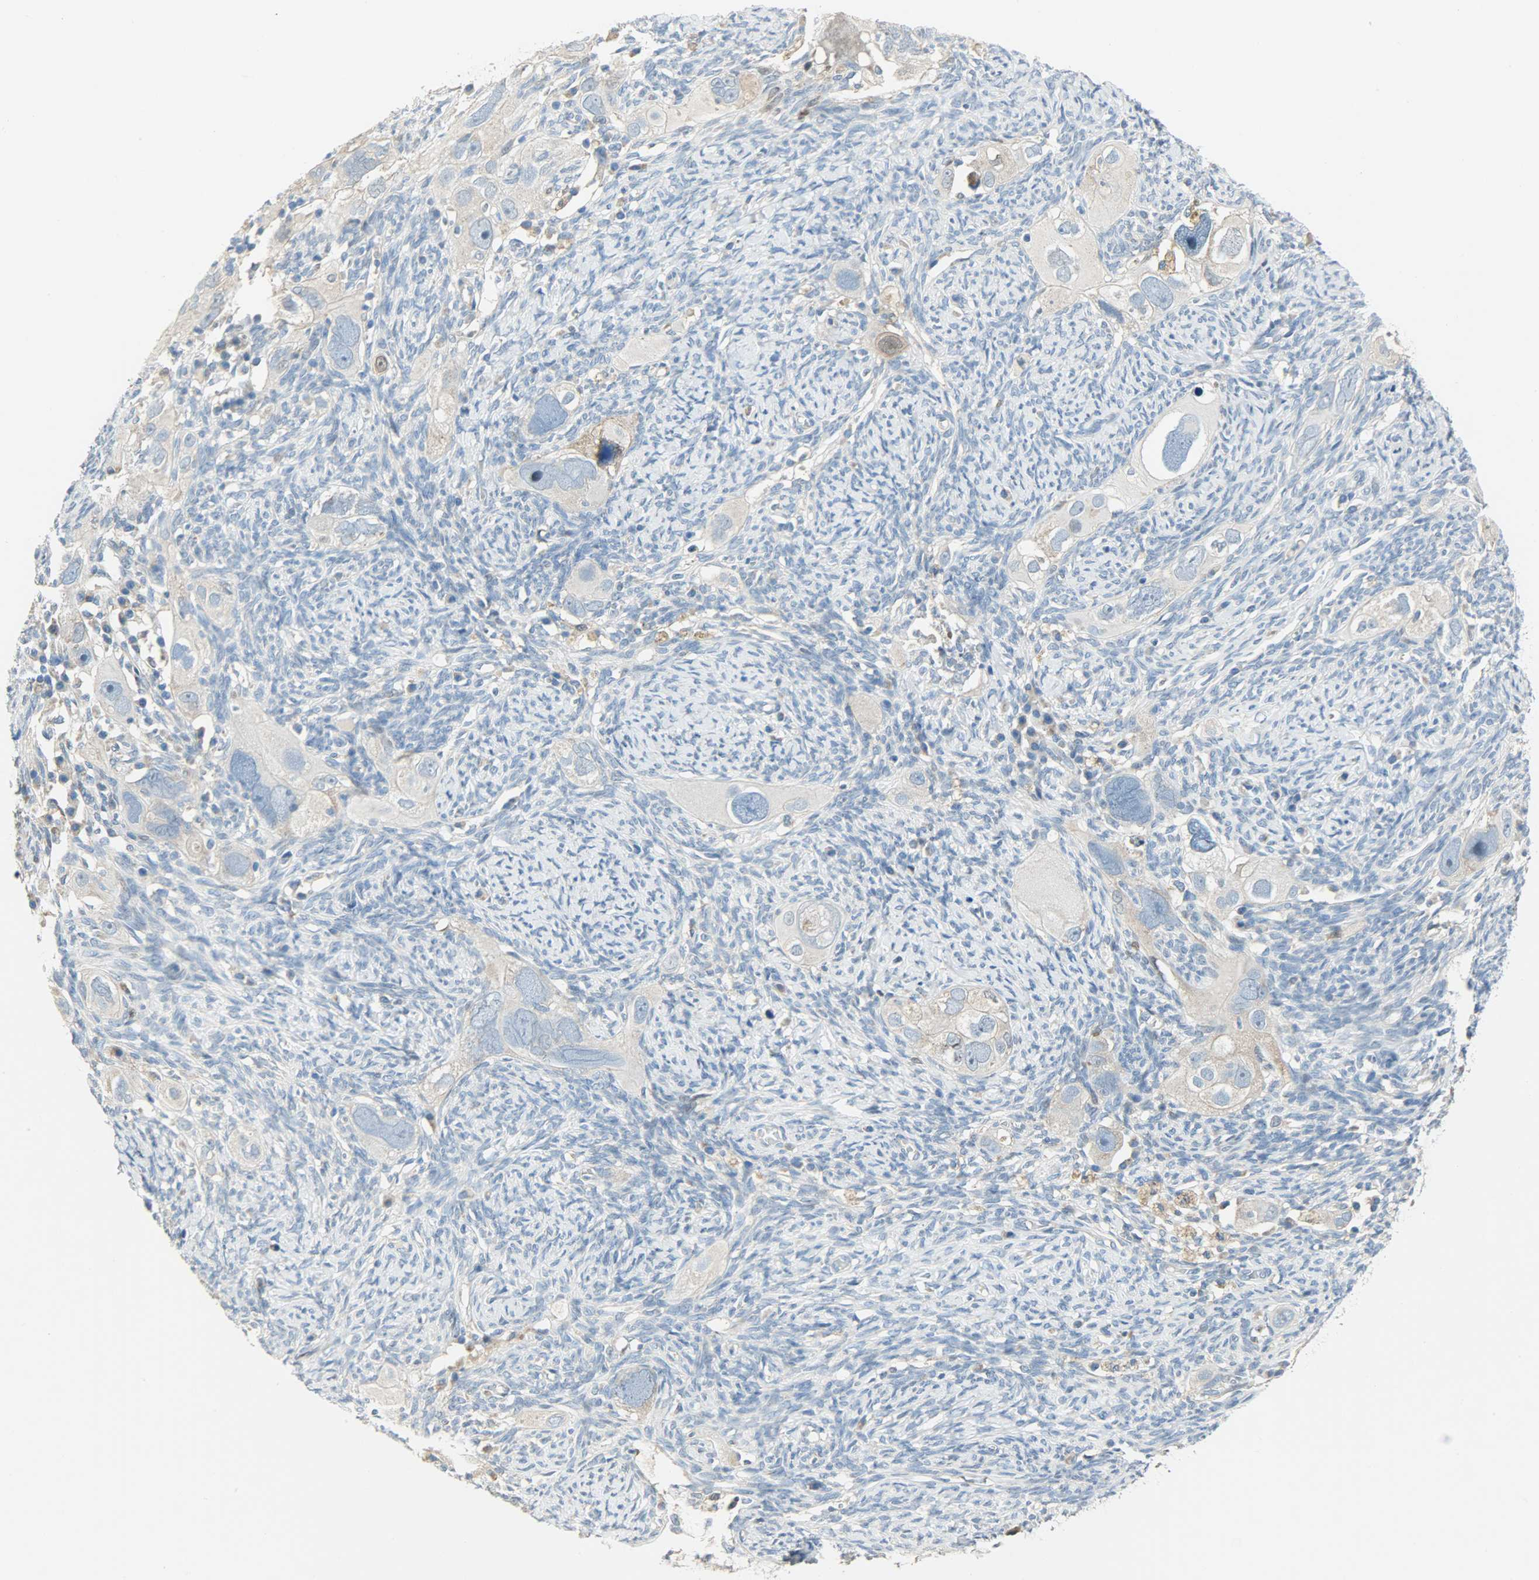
{"staining": {"intensity": "negative", "quantity": "none", "location": "none"}, "tissue": "ovarian cancer", "cell_type": "Tumor cells", "image_type": "cancer", "snomed": [{"axis": "morphology", "description": "Normal tissue, NOS"}, {"axis": "morphology", "description": "Cystadenocarcinoma, serous, NOS"}, {"axis": "topography", "description": "Ovary"}], "caption": "The photomicrograph demonstrates no significant positivity in tumor cells of serous cystadenocarcinoma (ovarian).", "gene": "PPP1R1B", "patient": {"sex": "female", "age": 62}}